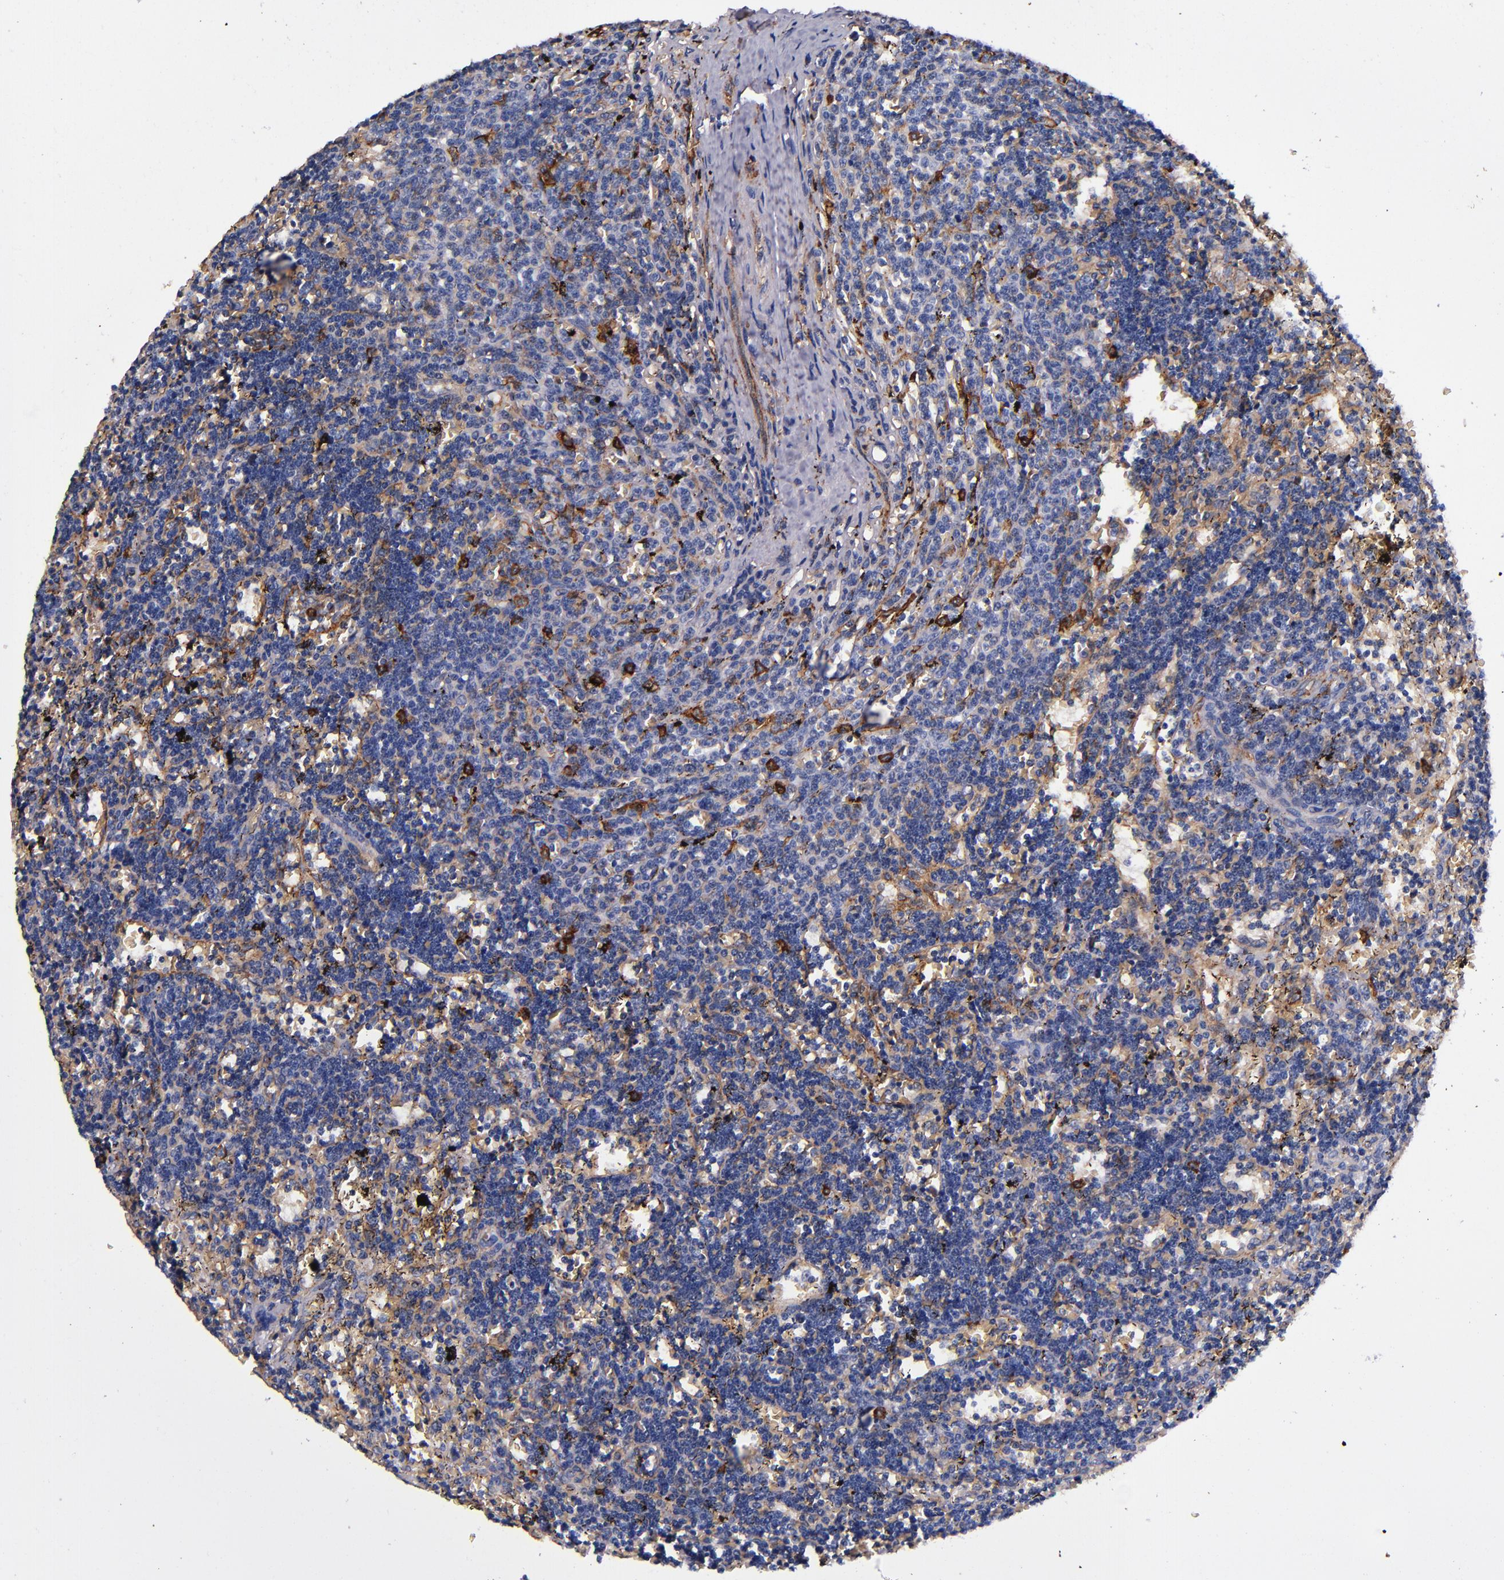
{"staining": {"intensity": "strong", "quantity": "<25%", "location": "cytoplasmic/membranous"}, "tissue": "lymphoma", "cell_type": "Tumor cells", "image_type": "cancer", "snomed": [{"axis": "morphology", "description": "Malignant lymphoma, non-Hodgkin's type, Low grade"}, {"axis": "topography", "description": "Spleen"}], "caption": "DAB (3,3'-diaminobenzidine) immunohistochemical staining of human lymphoma displays strong cytoplasmic/membranous protein positivity in about <25% of tumor cells.", "gene": "SIRPA", "patient": {"sex": "male", "age": 60}}